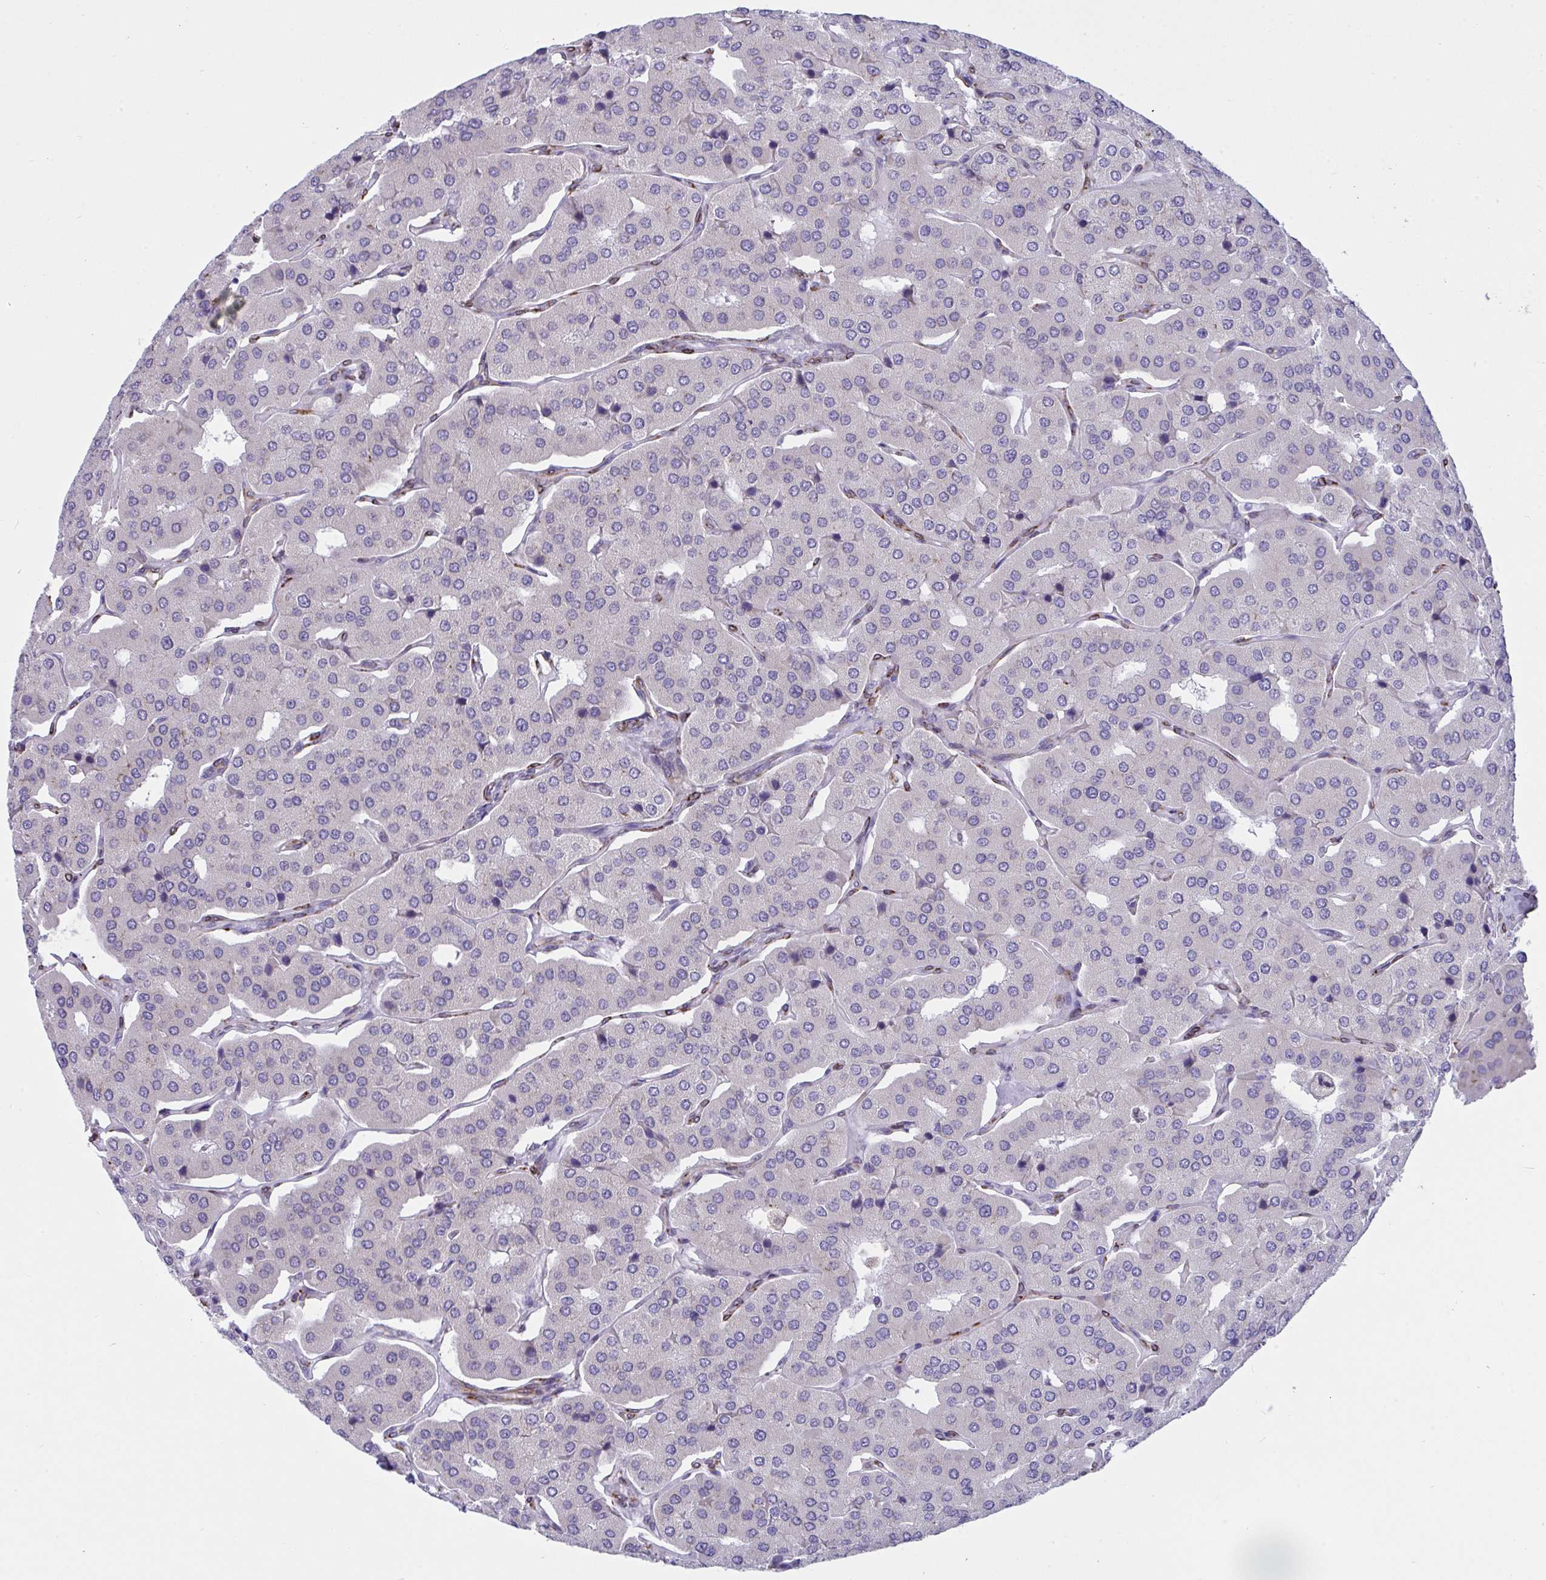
{"staining": {"intensity": "negative", "quantity": "none", "location": "none"}, "tissue": "parathyroid gland", "cell_type": "Glandular cells", "image_type": "normal", "snomed": [{"axis": "morphology", "description": "Normal tissue, NOS"}, {"axis": "morphology", "description": "Adenoma, NOS"}, {"axis": "topography", "description": "Parathyroid gland"}], "caption": "DAB immunohistochemical staining of benign human parathyroid gland displays no significant expression in glandular cells. (DAB (3,3'-diaminobenzidine) IHC visualized using brightfield microscopy, high magnification).", "gene": "ASPH", "patient": {"sex": "female", "age": 86}}